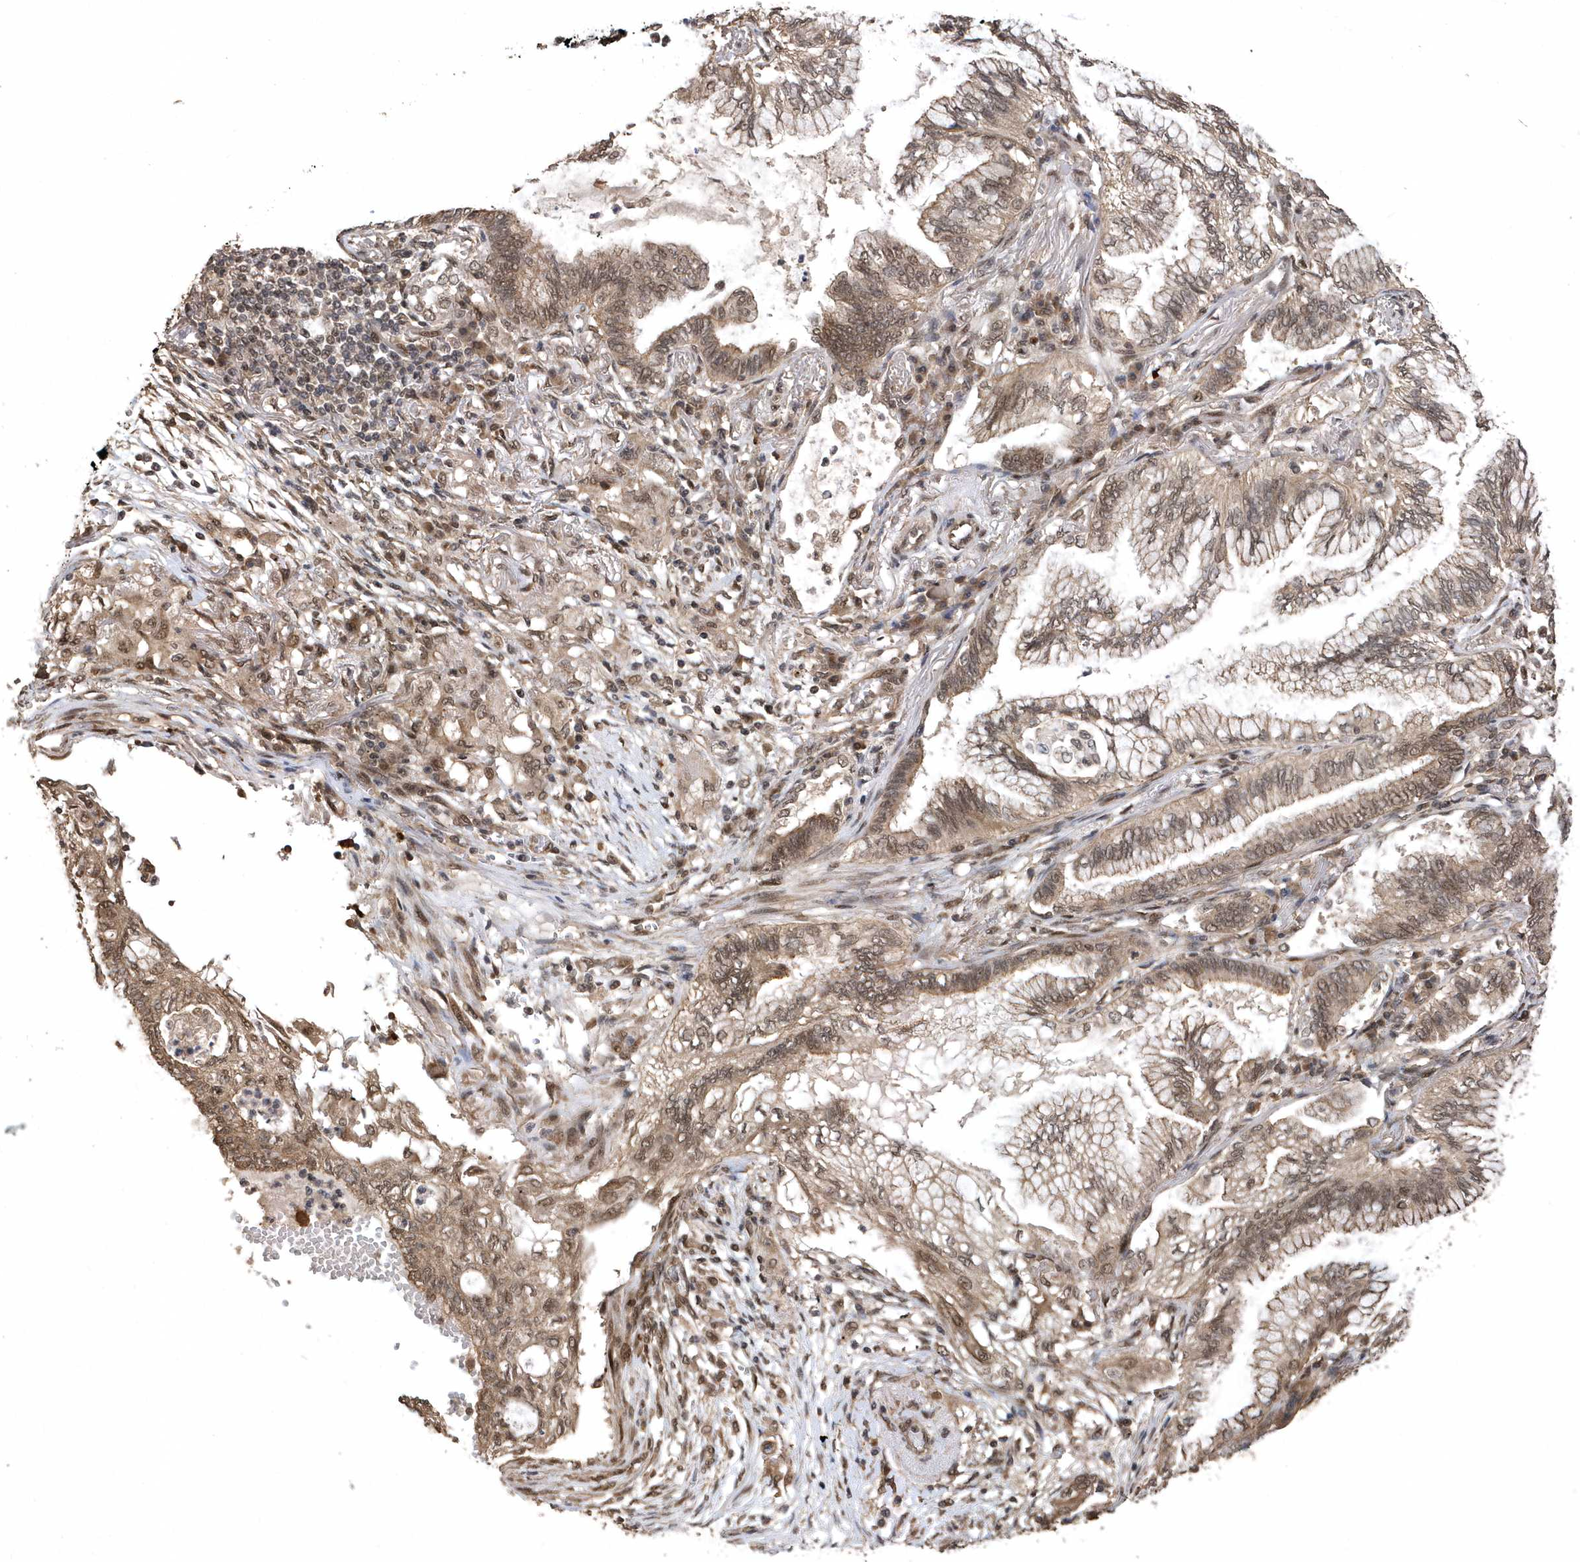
{"staining": {"intensity": "moderate", "quantity": ">75%", "location": "cytoplasmic/membranous,nuclear"}, "tissue": "lung cancer", "cell_type": "Tumor cells", "image_type": "cancer", "snomed": [{"axis": "morphology", "description": "Adenocarcinoma, NOS"}, {"axis": "topography", "description": "Lung"}], "caption": "Protein staining reveals moderate cytoplasmic/membranous and nuclear expression in about >75% of tumor cells in lung cancer (adenocarcinoma).", "gene": "INTS12", "patient": {"sex": "female", "age": 70}}